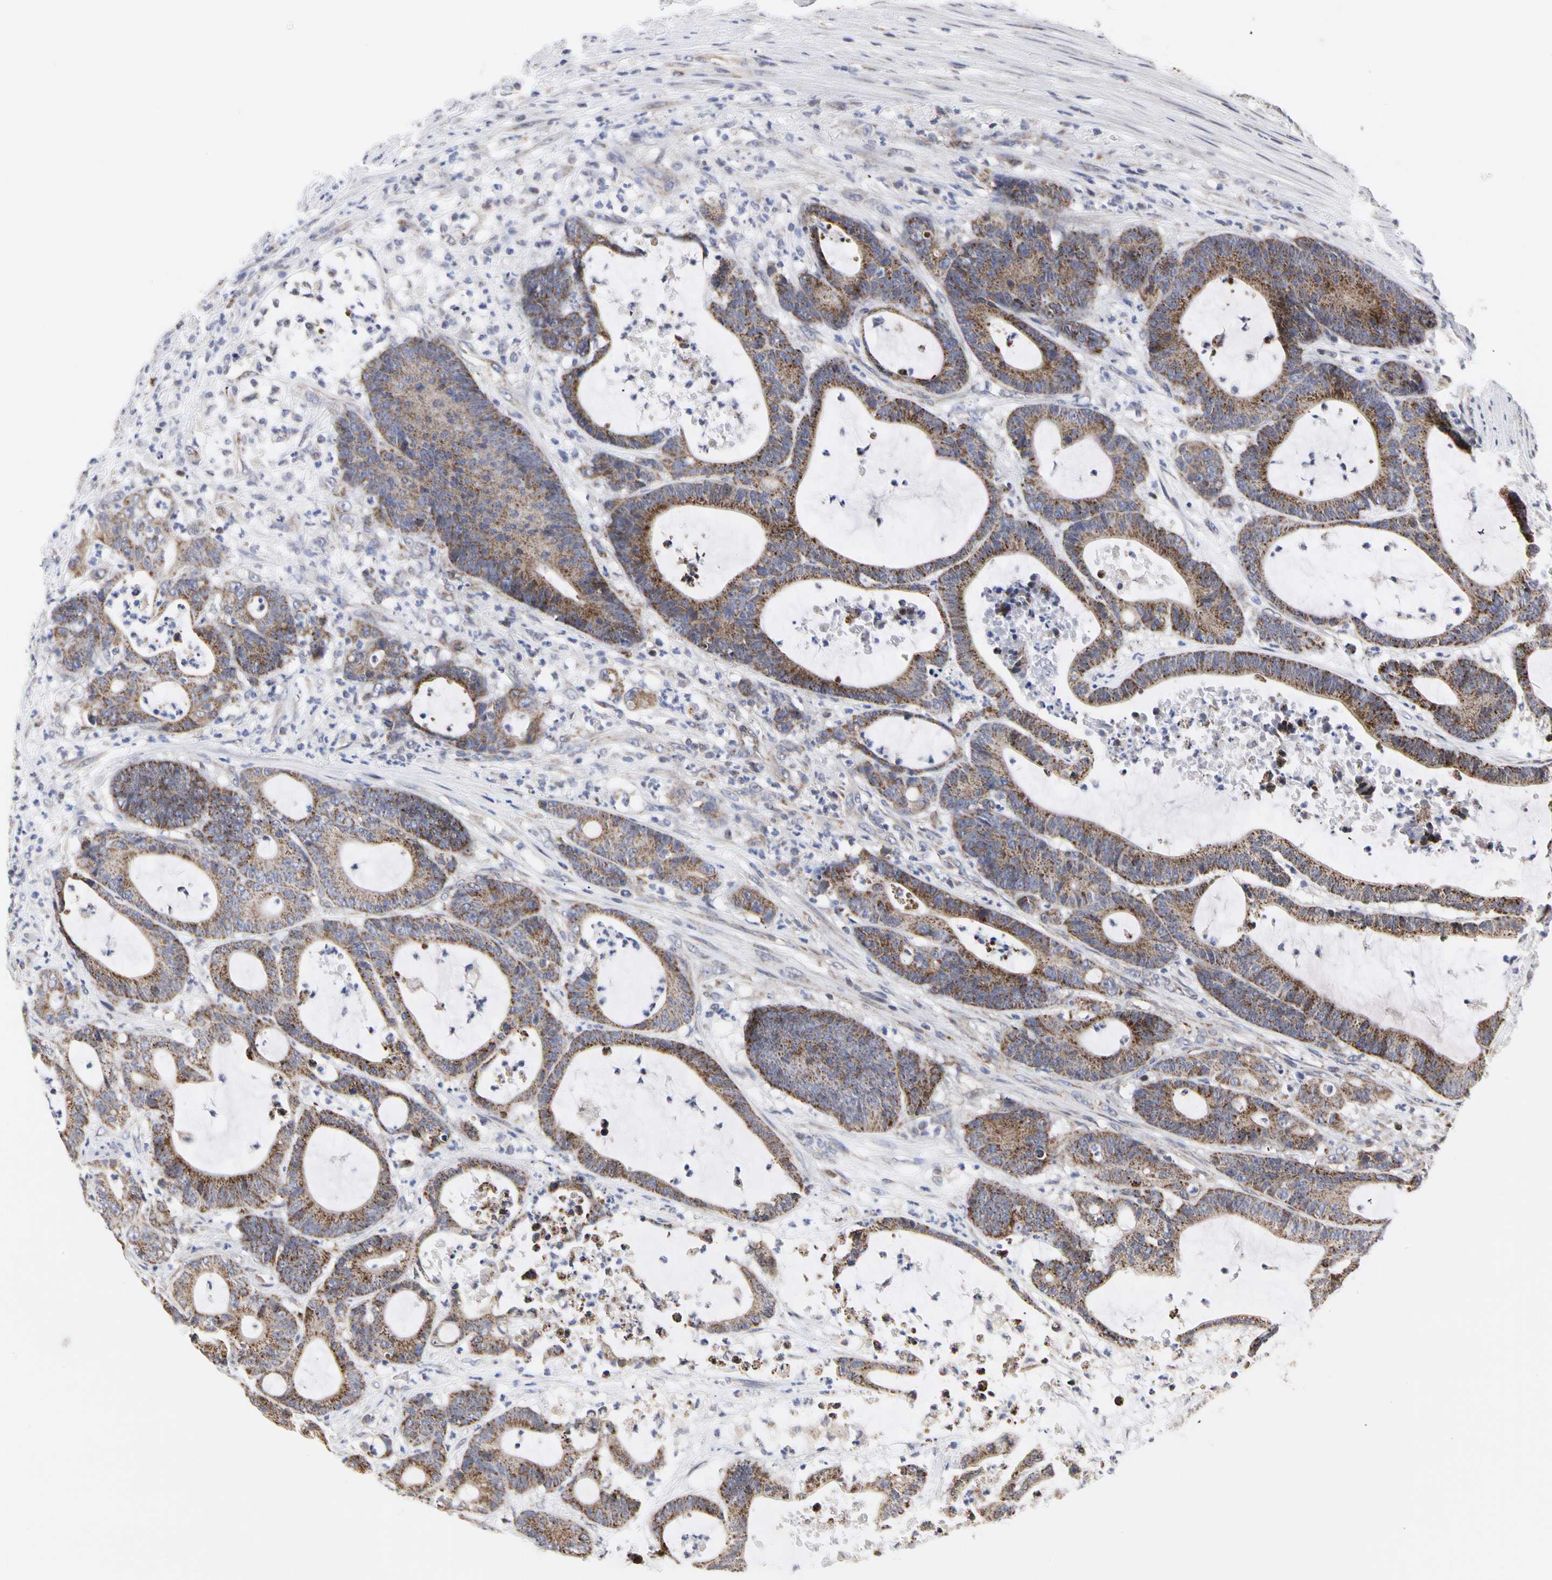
{"staining": {"intensity": "moderate", "quantity": ">75%", "location": "cytoplasmic/membranous"}, "tissue": "colorectal cancer", "cell_type": "Tumor cells", "image_type": "cancer", "snomed": [{"axis": "morphology", "description": "Adenocarcinoma, NOS"}, {"axis": "topography", "description": "Colon"}], "caption": "Immunohistochemical staining of human colorectal adenocarcinoma shows medium levels of moderate cytoplasmic/membranous protein staining in approximately >75% of tumor cells.", "gene": "TSKU", "patient": {"sex": "female", "age": 84}}